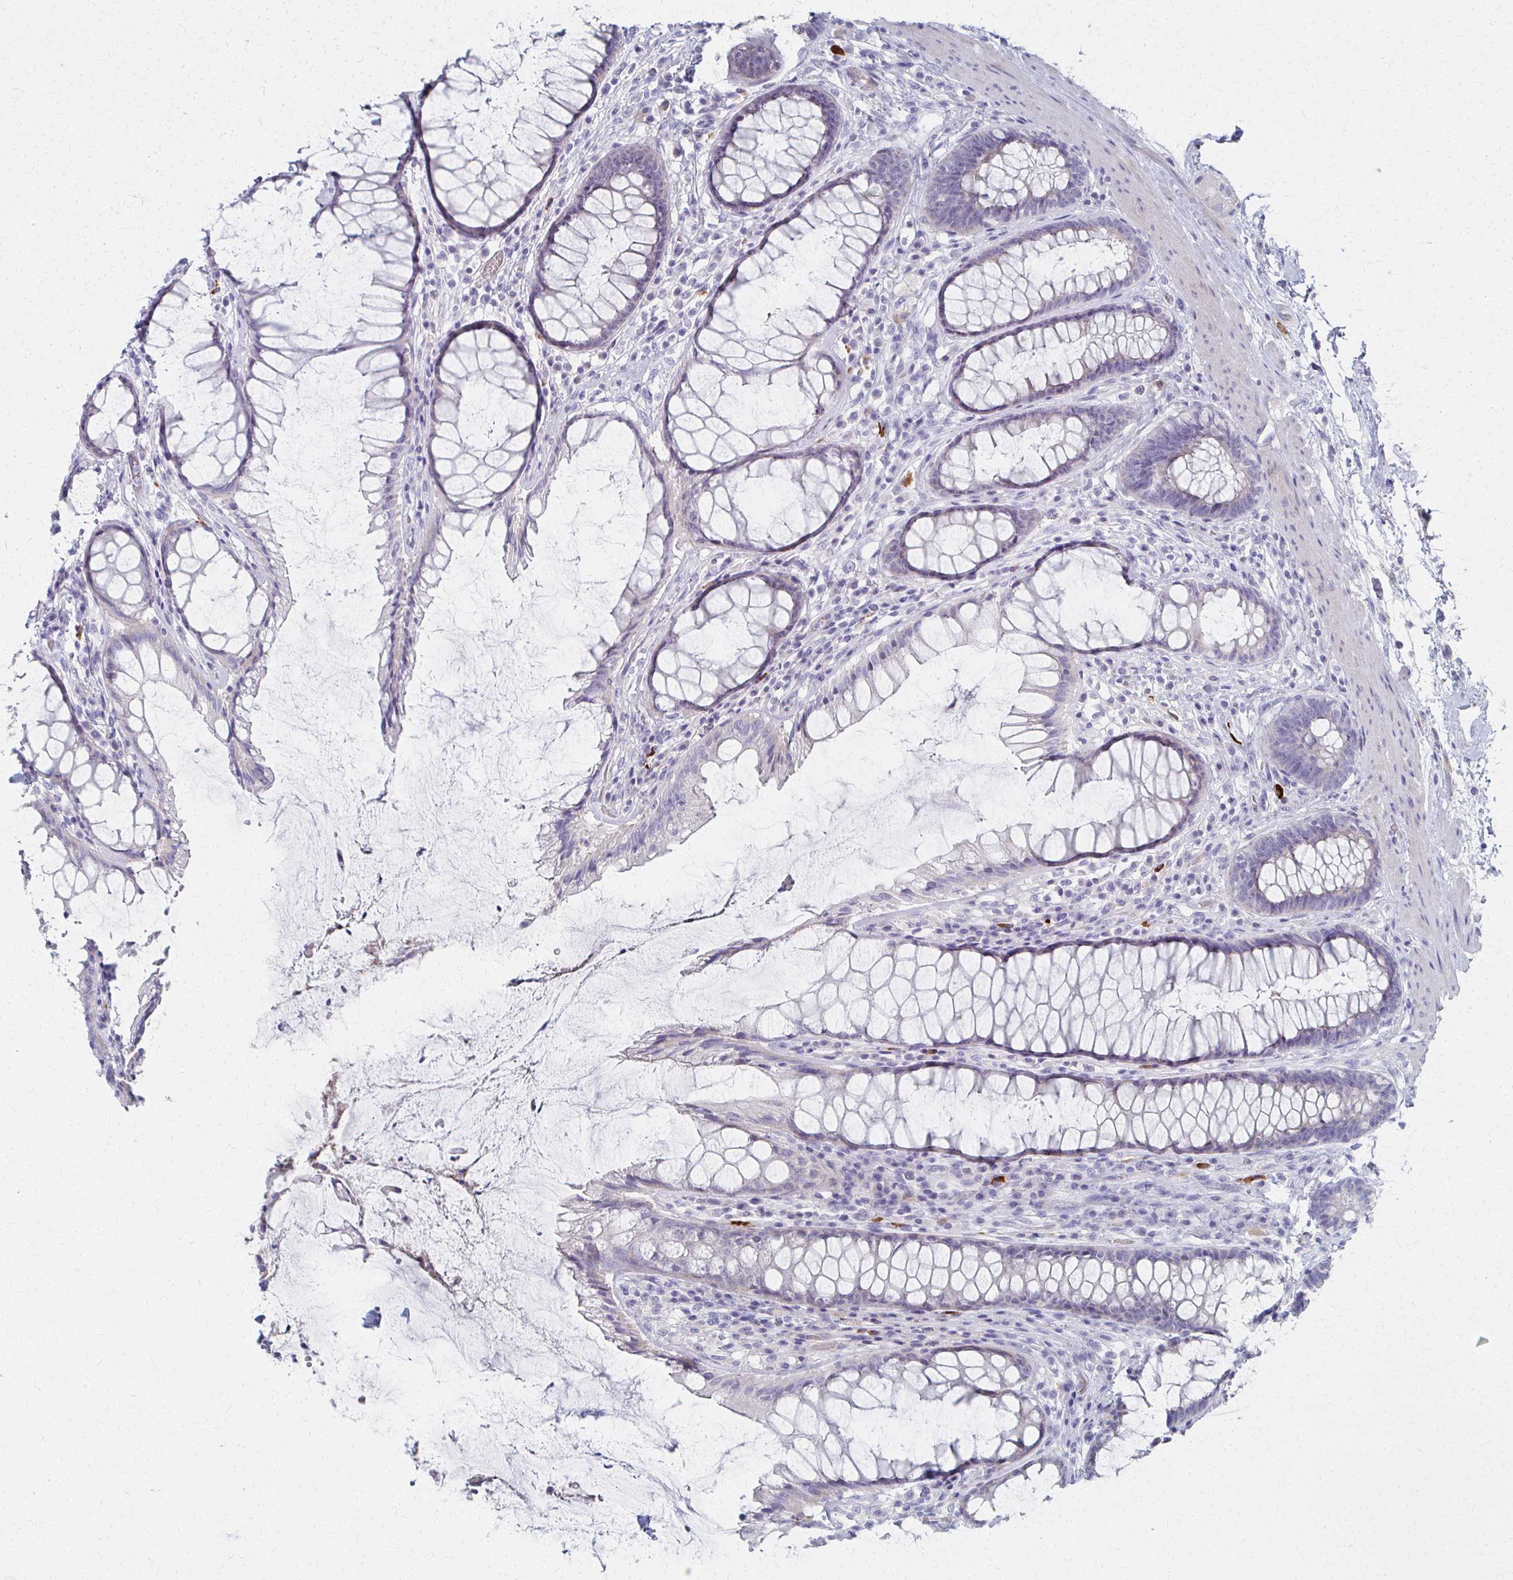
{"staining": {"intensity": "weak", "quantity": "<25%", "location": "cytoplasmic/membranous"}, "tissue": "rectum", "cell_type": "Glandular cells", "image_type": "normal", "snomed": [{"axis": "morphology", "description": "Normal tissue, NOS"}, {"axis": "topography", "description": "Rectum"}], "caption": "Micrograph shows no significant protein expression in glandular cells of normal rectum.", "gene": "MS4A2", "patient": {"sex": "male", "age": 72}}